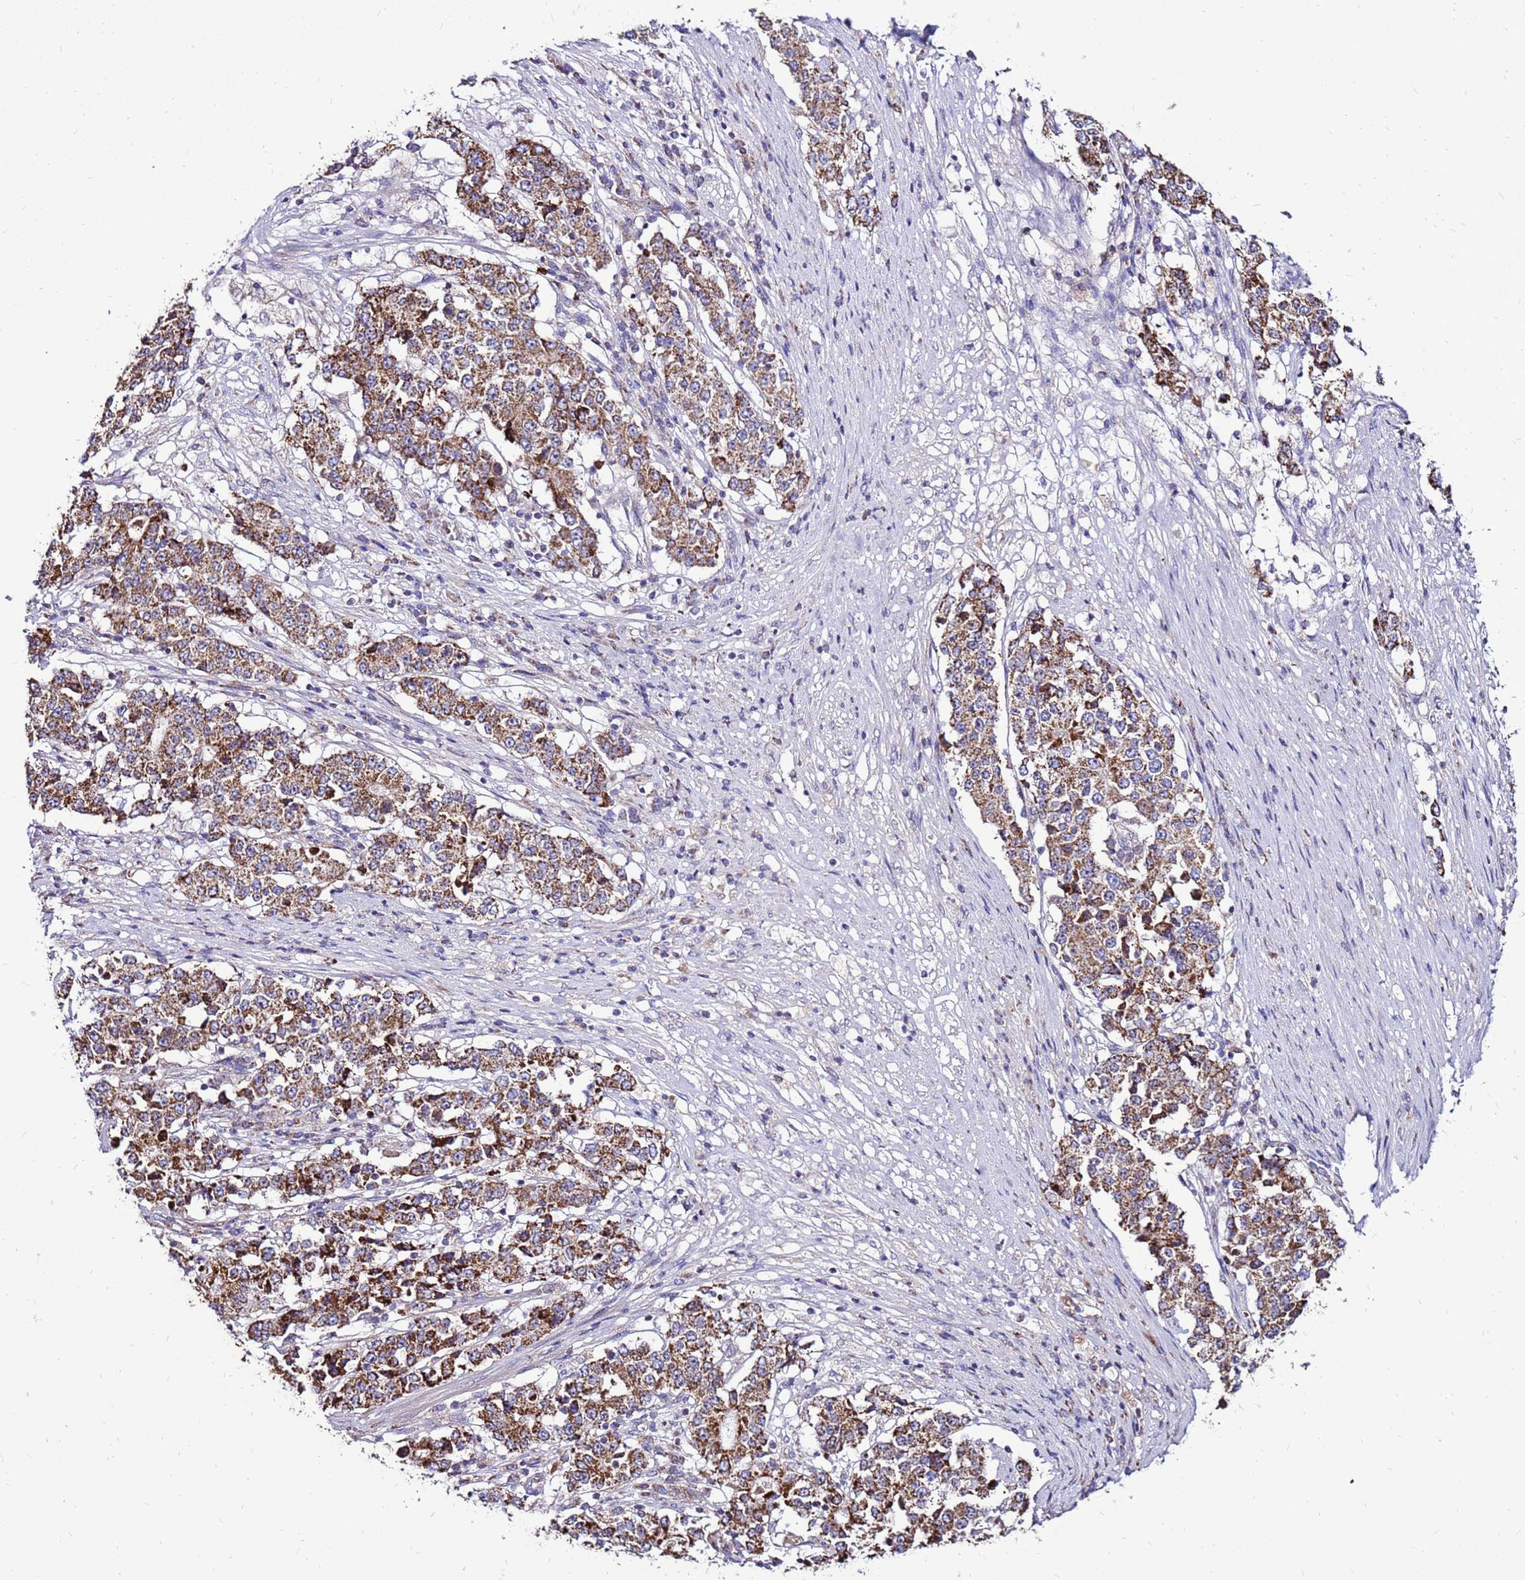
{"staining": {"intensity": "strong", "quantity": ">75%", "location": "cytoplasmic/membranous"}, "tissue": "stomach cancer", "cell_type": "Tumor cells", "image_type": "cancer", "snomed": [{"axis": "morphology", "description": "Adenocarcinoma, NOS"}, {"axis": "topography", "description": "Stomach"}], "caption": "Brown immunohistochemical staining in human adenocarcinoma (stomach) exhibits strong cytoplasmic/membranous positivity in about >75% of tumor cells.", "gene": "SPSB3", "patient": {"sex": "male", "age": 59}}